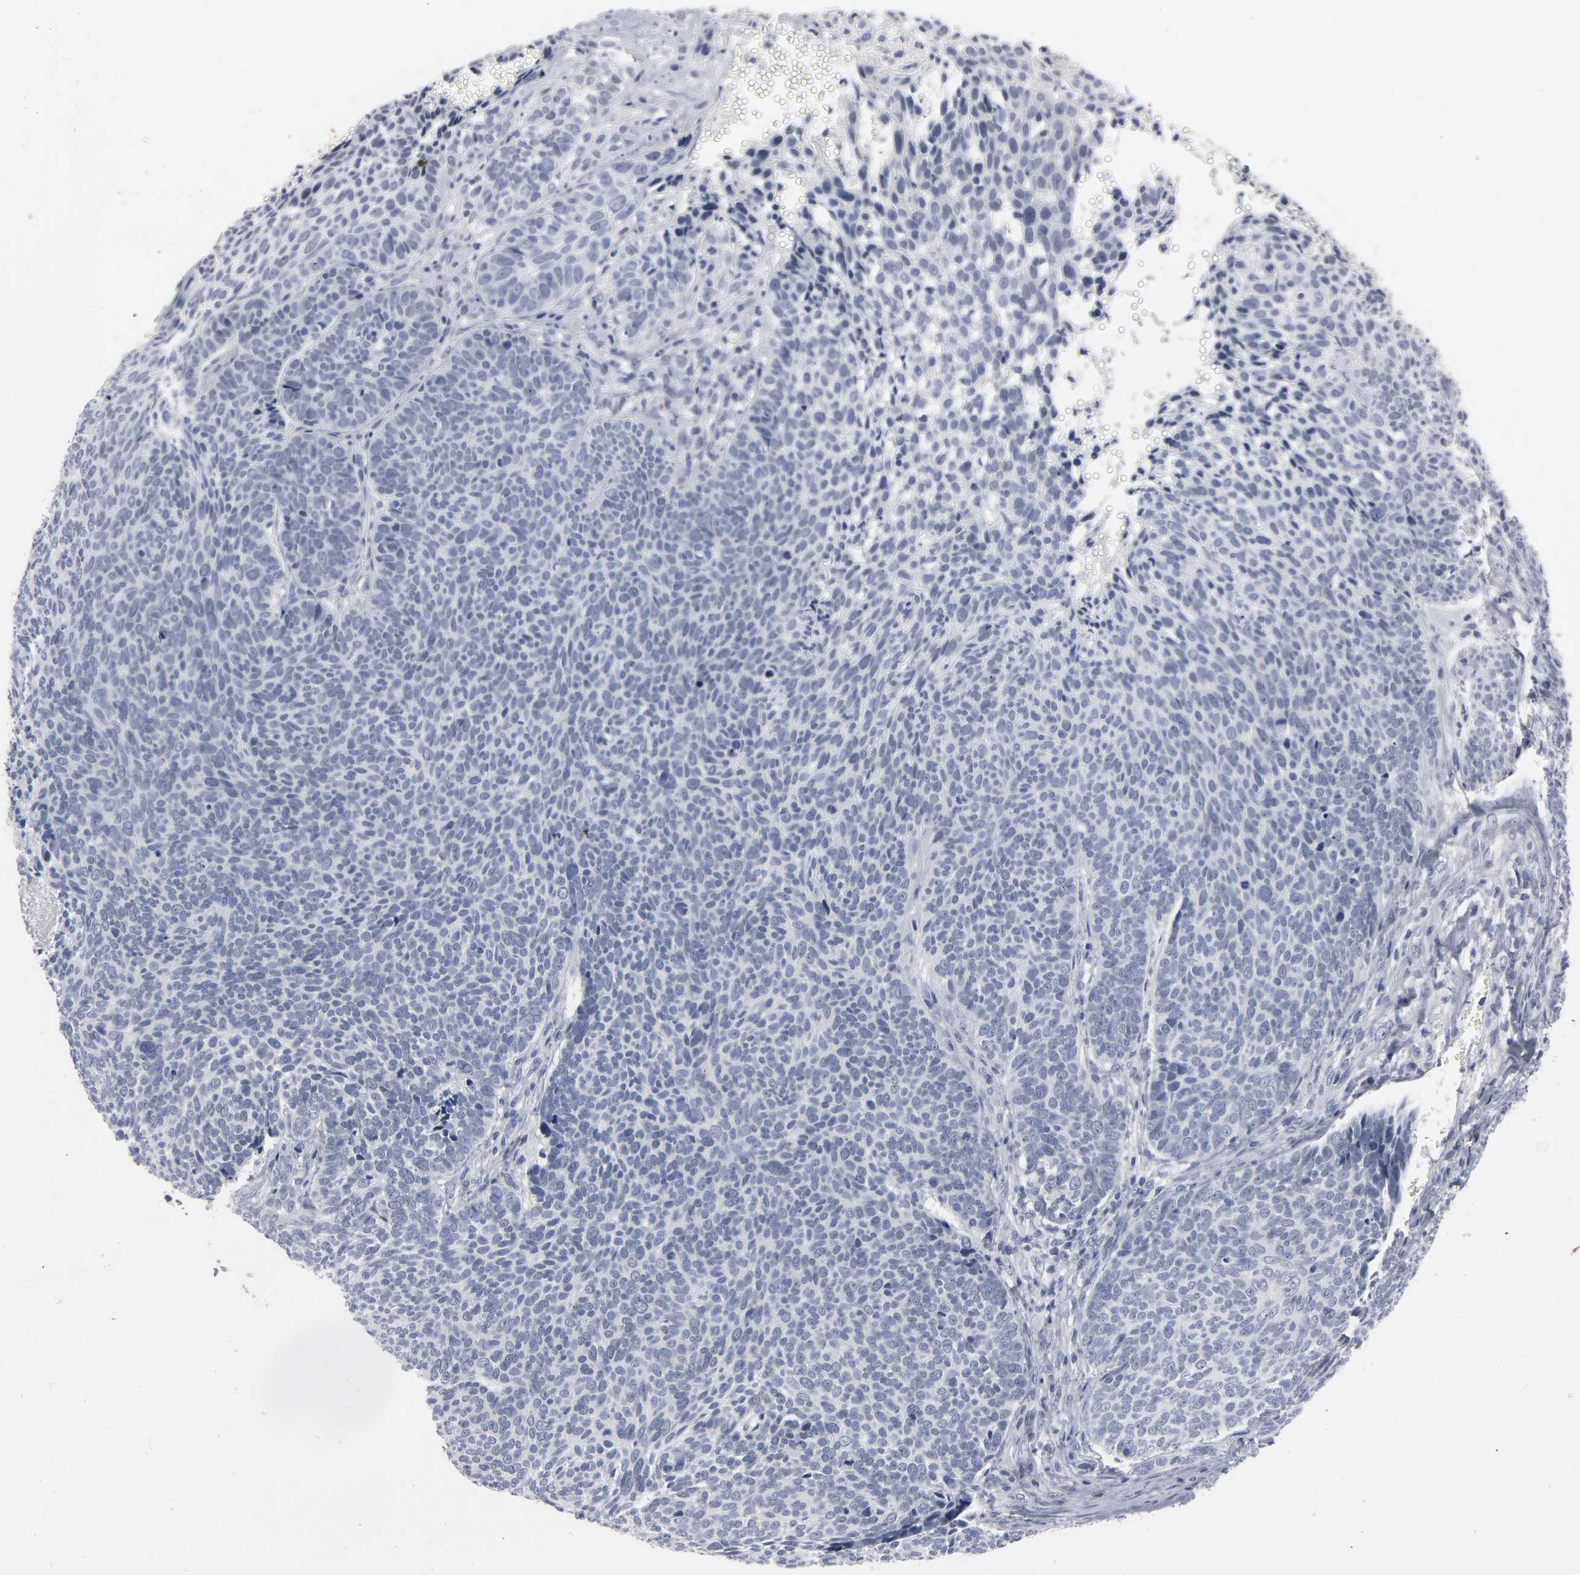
{"staining": {"intensity": "negative", "quantity": "none", "location": "none"}, "tissue": "skin cancer", "cell_type": "Tumor cells", "image_type": "cancer", "snomed": [{"axis": "morphology", "description": "Basal cell carcinoma"}, {"axis": "topography", "description": "Skin"}], "caption": "High magnification brightfield microscopy of skin cancer stained with DAB (3,3'-diaminobenzidine) (brown) and counterstained with hematoxylin (blue): tumor cells show no significant staining.", "gene": "TCAP", "patient": {"sex": "male", "age": 84}}